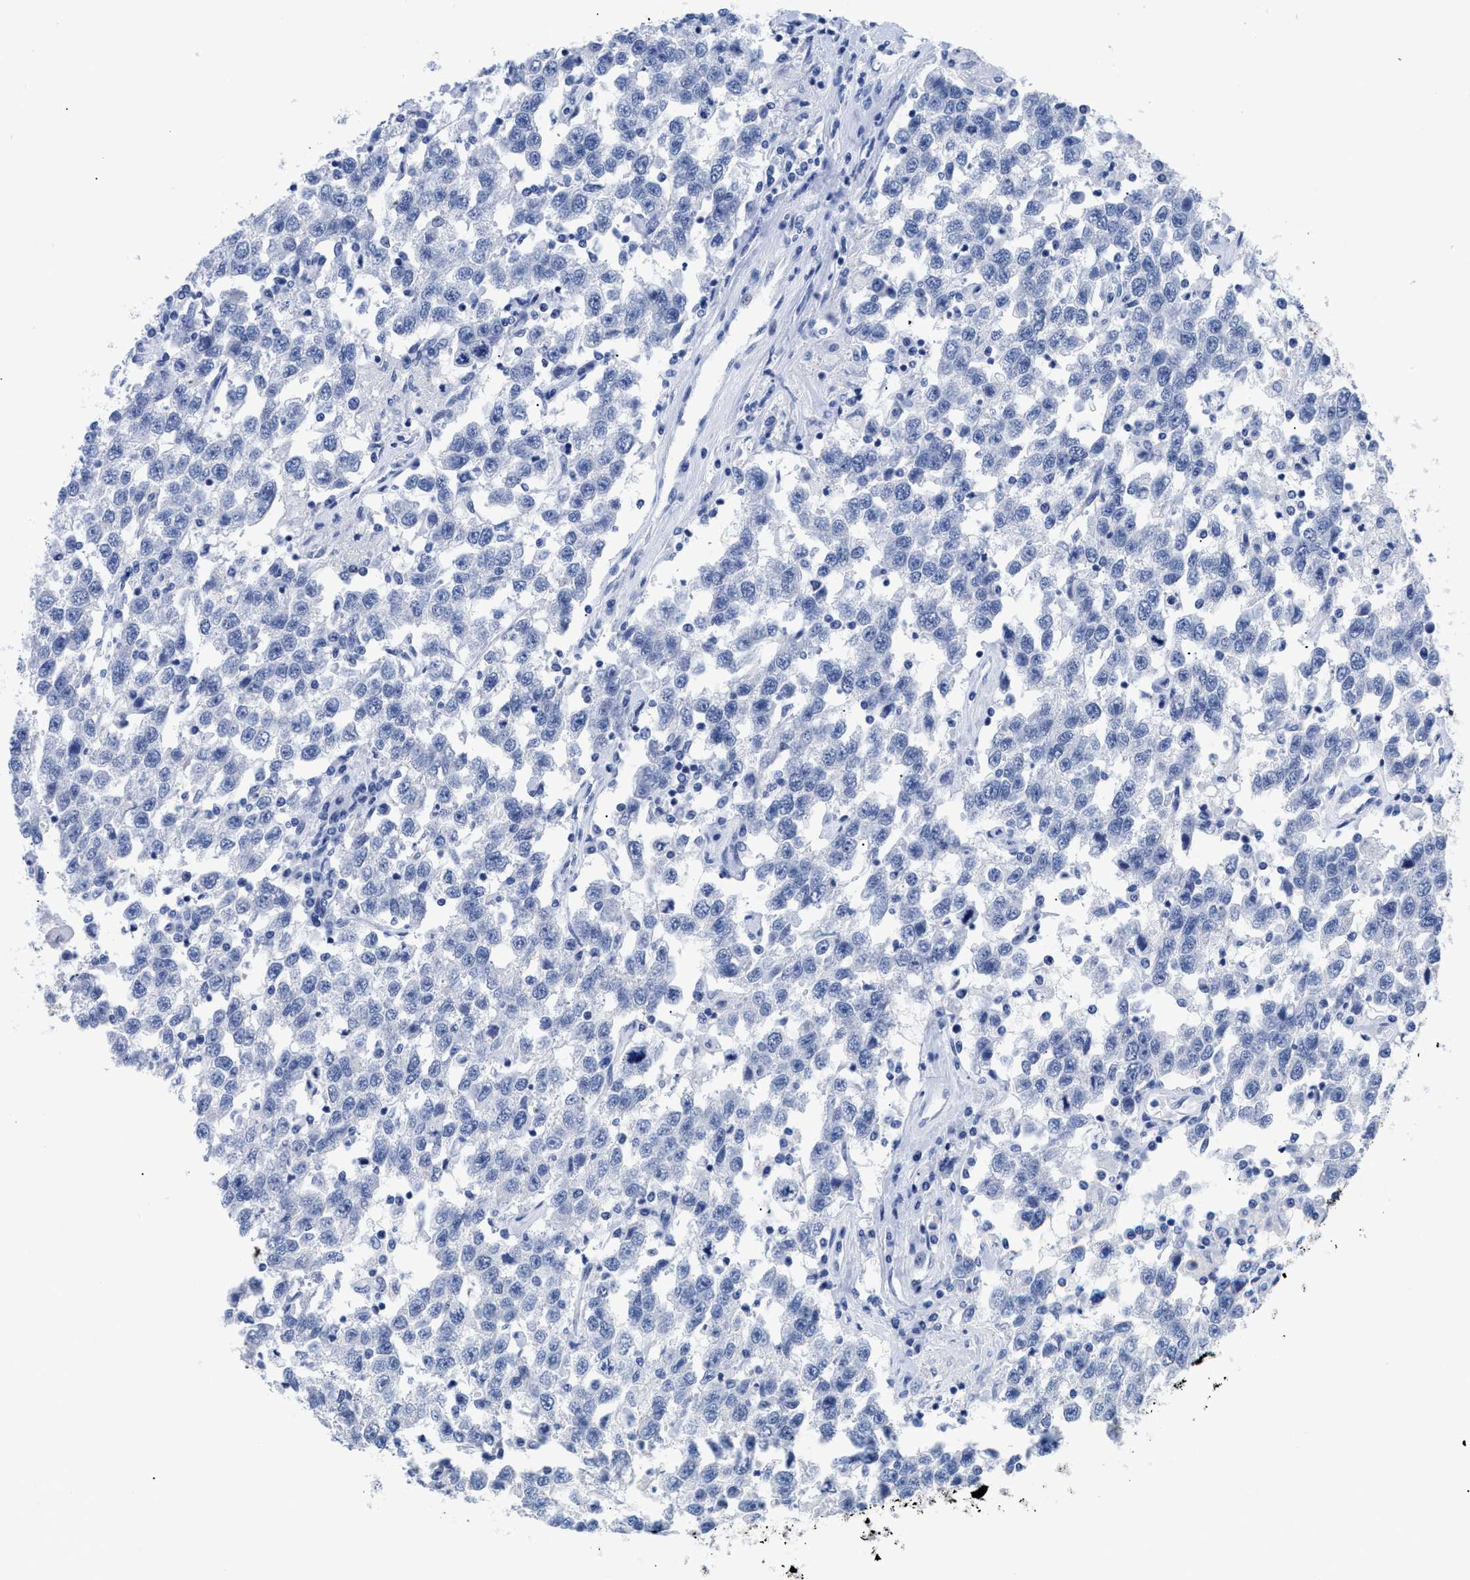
{"staining": {"intensity": "negative", "quantity": "none", "location": "none"}, "tissue": "testis cancer", "cell_type": "Tumor cells", "image_type": "cancer", "snomed": [{"axis": "morphology", "description": "Seminoma, NOS"}, {"axis": "topography", "description": "Testis"}], "caption": "This is a histopathology image of immunohistochemistry staining of testis cancer (seminoma), which shows no expression in tumor cells.", "gene": "DUSP26", "patient": {"sex": "male", "age": 41}}